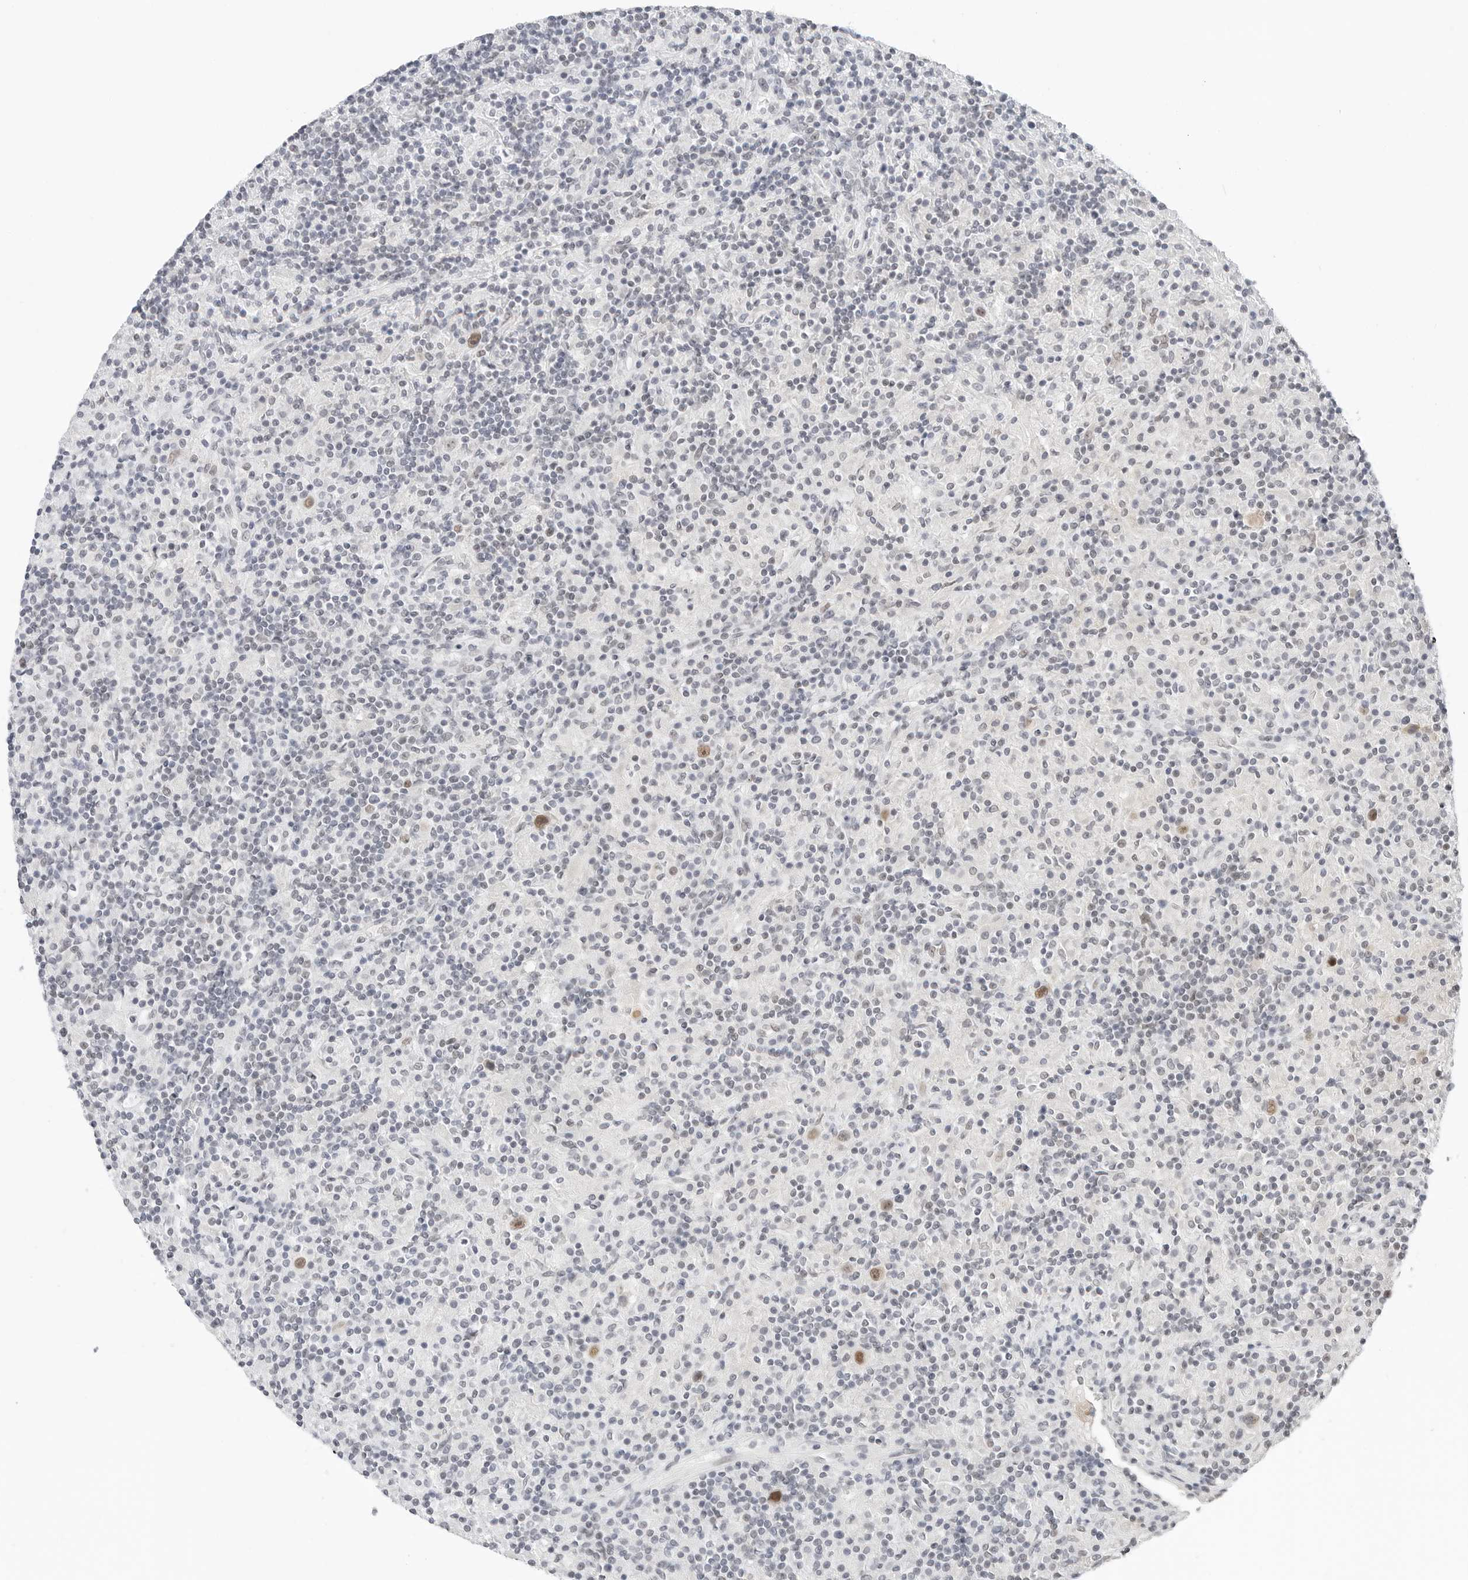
{"staining": {"intensity": "moderate", "quantity": ">75%", "location": "nuclear"}, "tissue": "lymphoma", "cell_type": "Tumor cells", "image_type": "cancer", "snomed": [{"axis": "morphology", "description": "Hodgkin's disease, NOS"}, {"axis": "topography", "description": "Lymph node"}], "caption": "Human lymphoma stained for a protein (brown) exhibits moderate nuclear positive positivity in approximately >75% of tumor cells.", "gene": "TSEN2", "patient": {"sex": "male", "age": 70}}